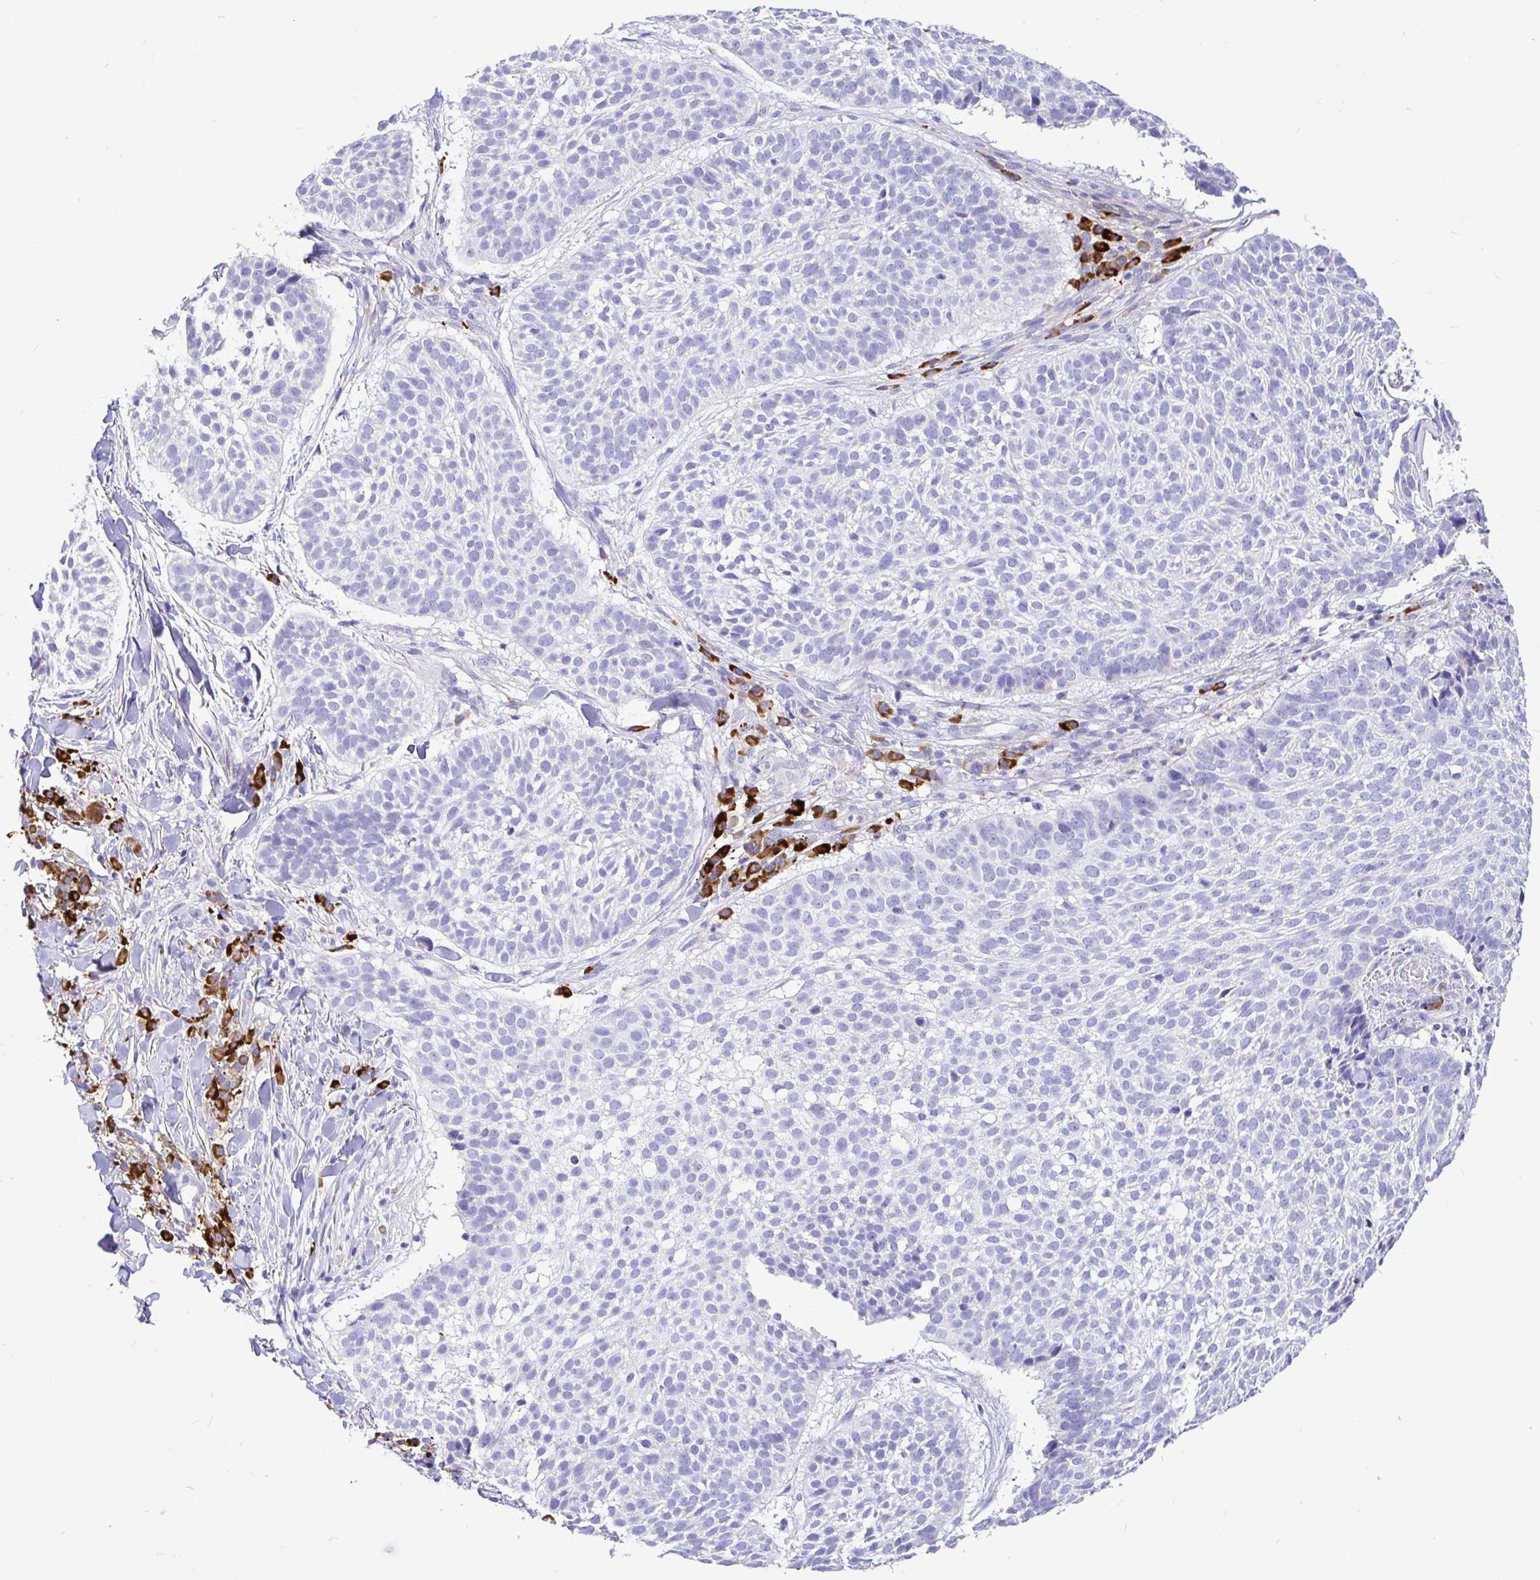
{"staining": {"intensity": "negative", "quantity": "none", "location": "none"}, "tissue": "skin cancer", "cell_type": "Tumor cells", "image_type": "cancer", "snomed": [{"axis": "morphology", "description": "Basal cell carcinoma"}, {"axis": "topography", "description": "Skin"}, {"axis": "topography", "description": "Skin of scalp"}], "caption": "This histopathology image is of basal cell carcinoma (skin) stained with IHC to label a protein in brown with the nuclei are counter-stained blue. There is no expression in tumor cells. (DAB (3,3'-diaminobenzidine) immunohistochemistry (IHC) visualized using brightfield microscopy, high magnification).", "gene": "CCDC62", "patient": {"sex": "female", "age": 45}}